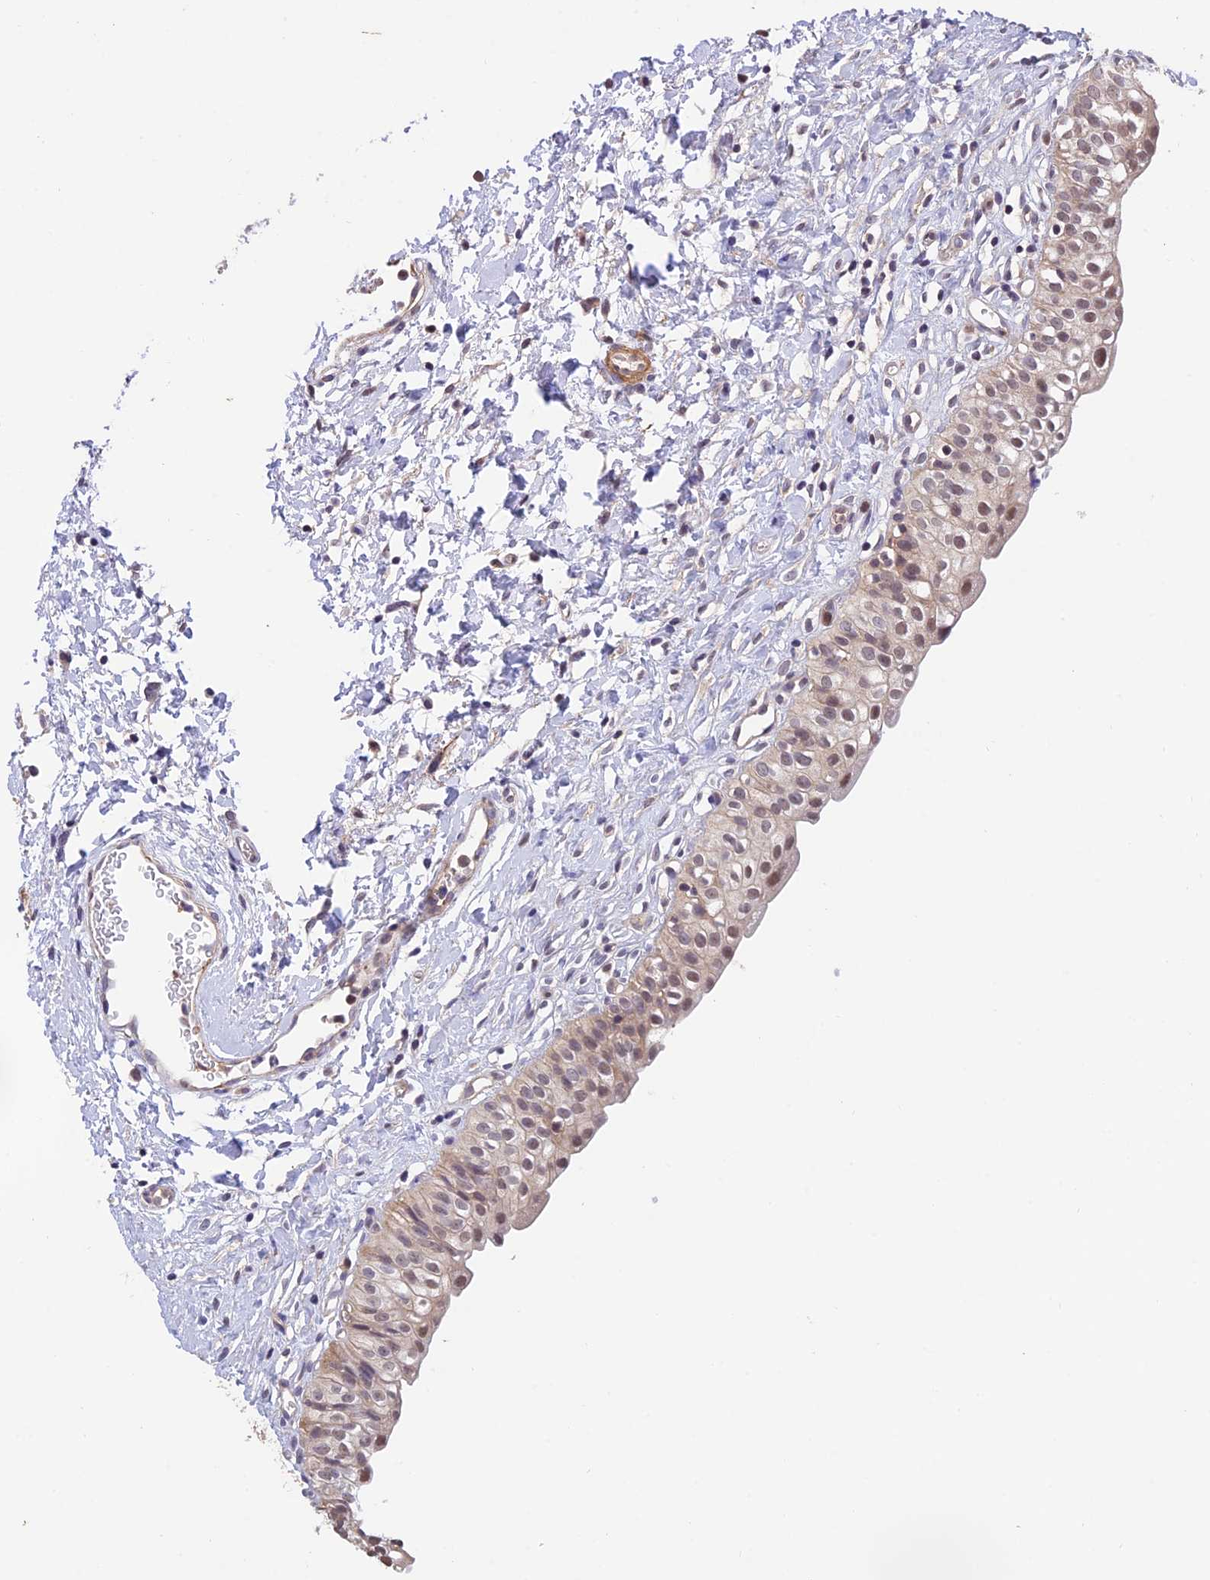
{"staining": {"intensity": "moderate", "quantity": "25%-75%", "location": "cytoplasmic/membranous,nuclear"}, "tissue": "urinary bladder", "cell_type": "Urothelial cells", "image_type": "normal", "snomed": [{"axis": "morphology", "description": "Normal tissue, NOS"}, {"axis": "topography", "description": "Urinary bladder"}], "caption": "Immunohistochemical staining of benign urinary bladder displays medium levels of moderate cytoplasmic/membranous,nuclear staining in approximately 25%-75% of urothelial cells.", "gene": "PSMB3", "patient": {"sex": "male", "age": 51}}